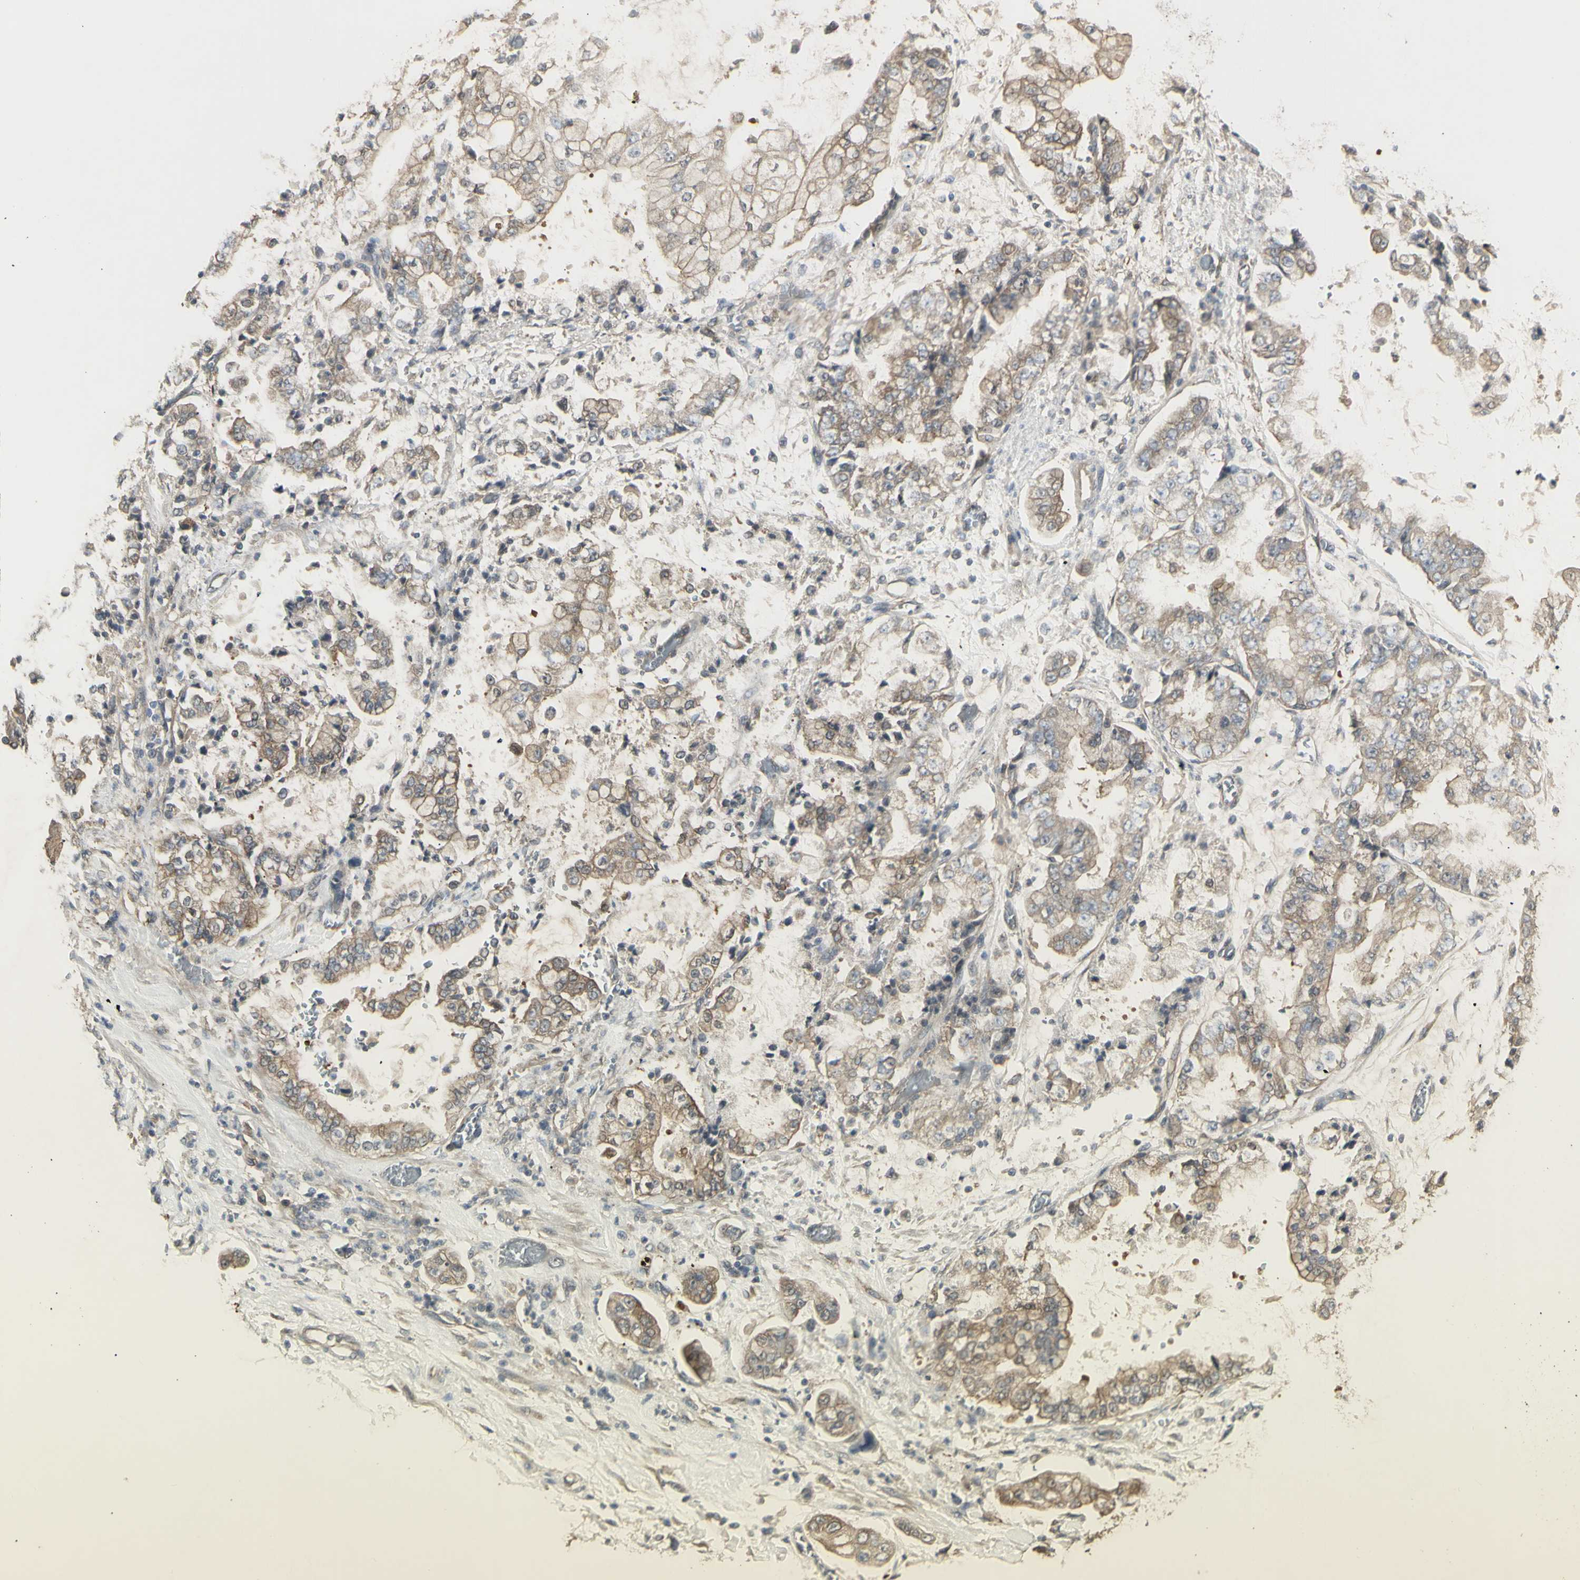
{"staining": {"intensity": "moderate", "quantity": ">75%", "location": "cytoplasmic/membranous"}, "tissue": "stomach cancer", "cell_type": "Tumor cells", "image_type": "cancer", "snomed": [{"axis": "morphology", "description": "Adenocarcinoma, NOS"}, {"axis": "topography", "description": "Stomach"}], "caption": "Human stomach cancer (adenocarcinoma) stained with a brown dye shows moderate cytoplasmic/membranous positive staining in approximately >75% of tumor cells.", "gene": "CHURC1-FNTB", "patient": {"sex": "male", "age": 76}}